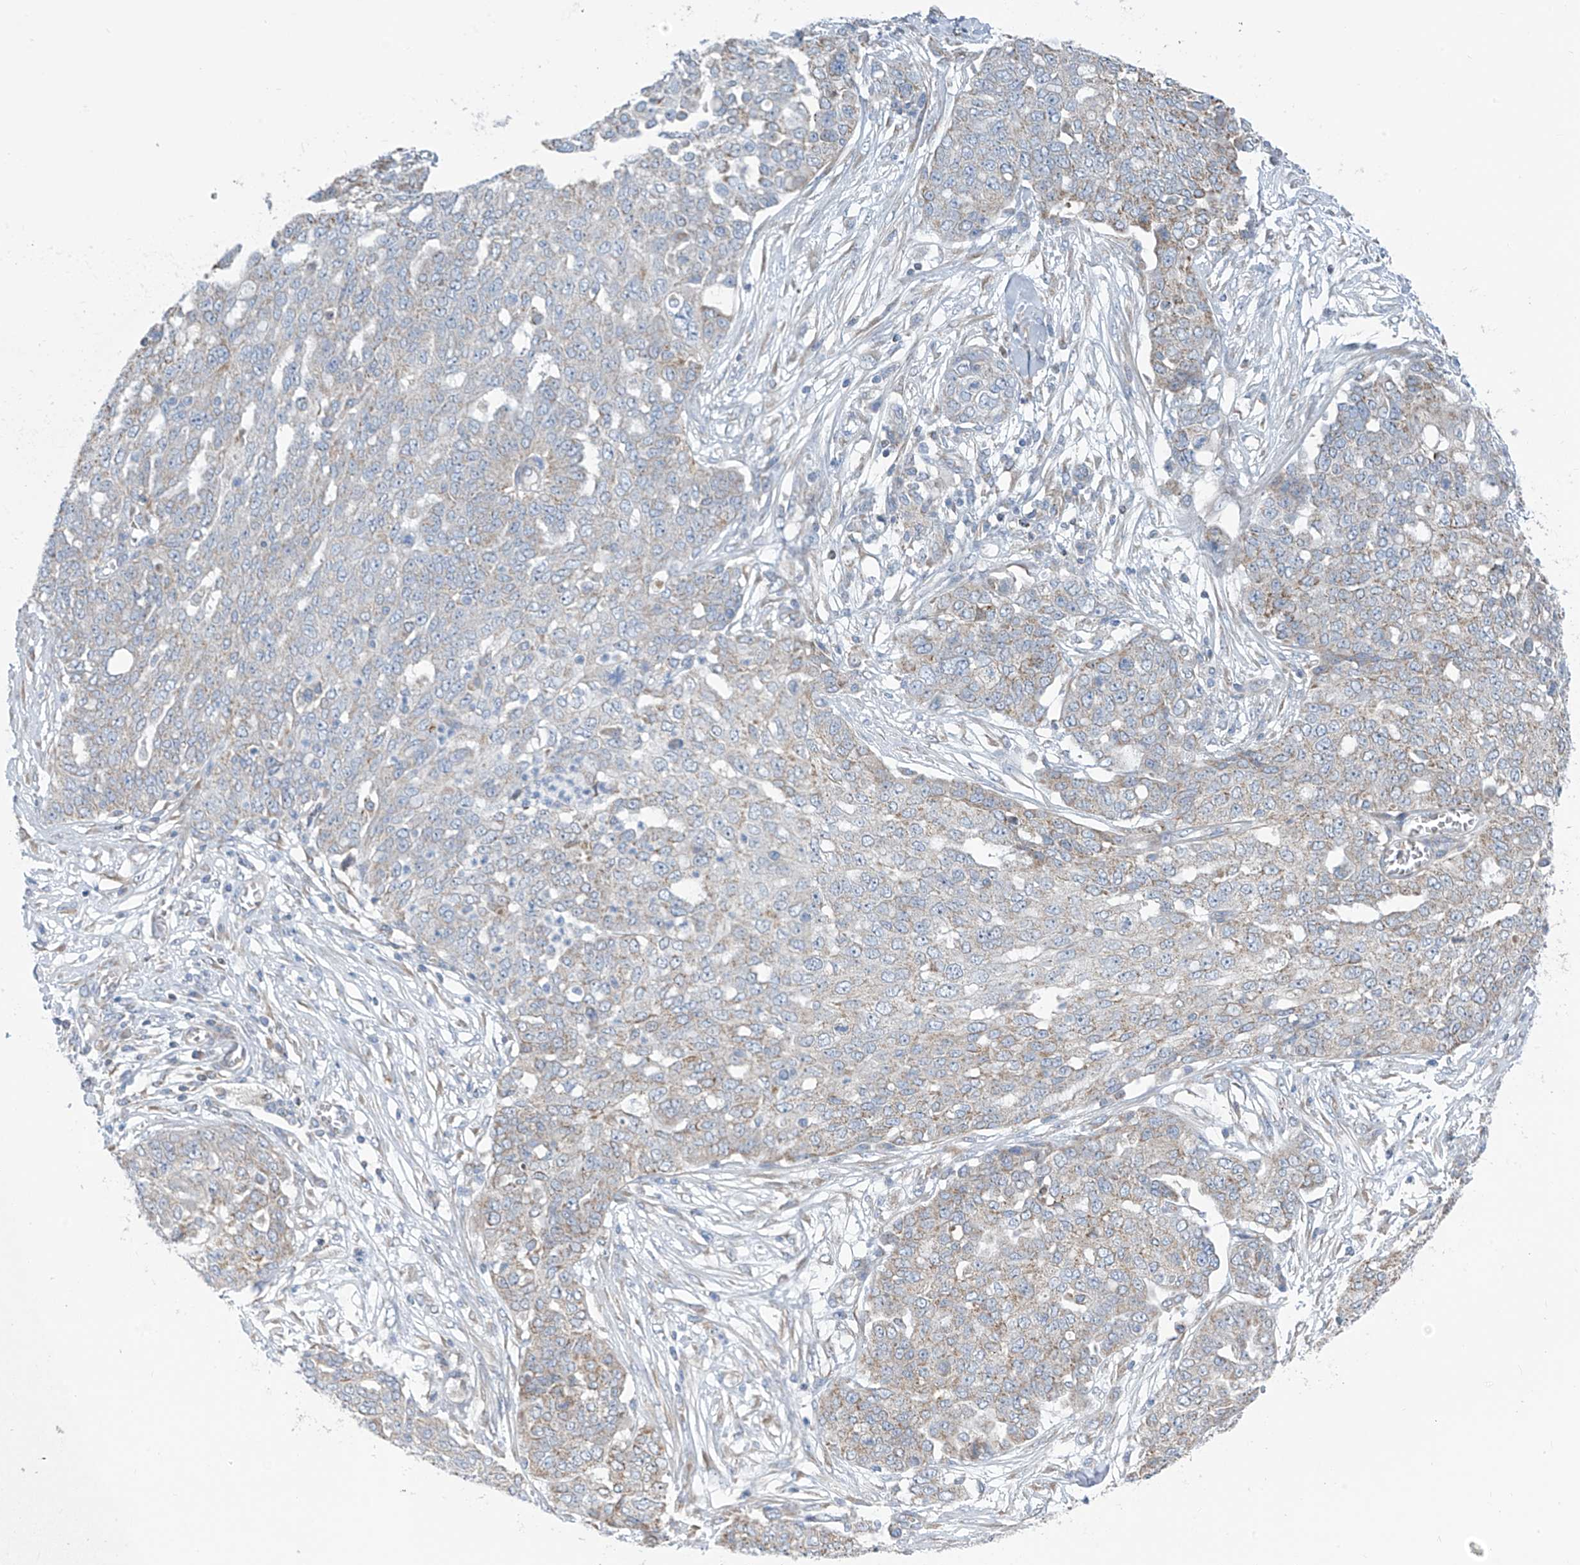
{"staining": {"intensity": "weak", "quantity": "<25%", "location": "cytoplasmic/membranous"}, "tissue": "ovarian cancer", "cell_type": "Tumor cells", "image_type": "cancer", "snomed": [{"axis": "morphology", "description": "Cystadenocarcinoma, serous, NOS"}, {"axis": "topography", "description": "Soft tissue"}, {"axis": "topography", "description": "Ovary"}], "caption": "This is an immunohistochemistry micrograph of human ovarian serous cystadenocarcinoma. There is no expression in tumor cells.", "gene": "EOMES", "patient": {"sex": "female", "age": 57}}